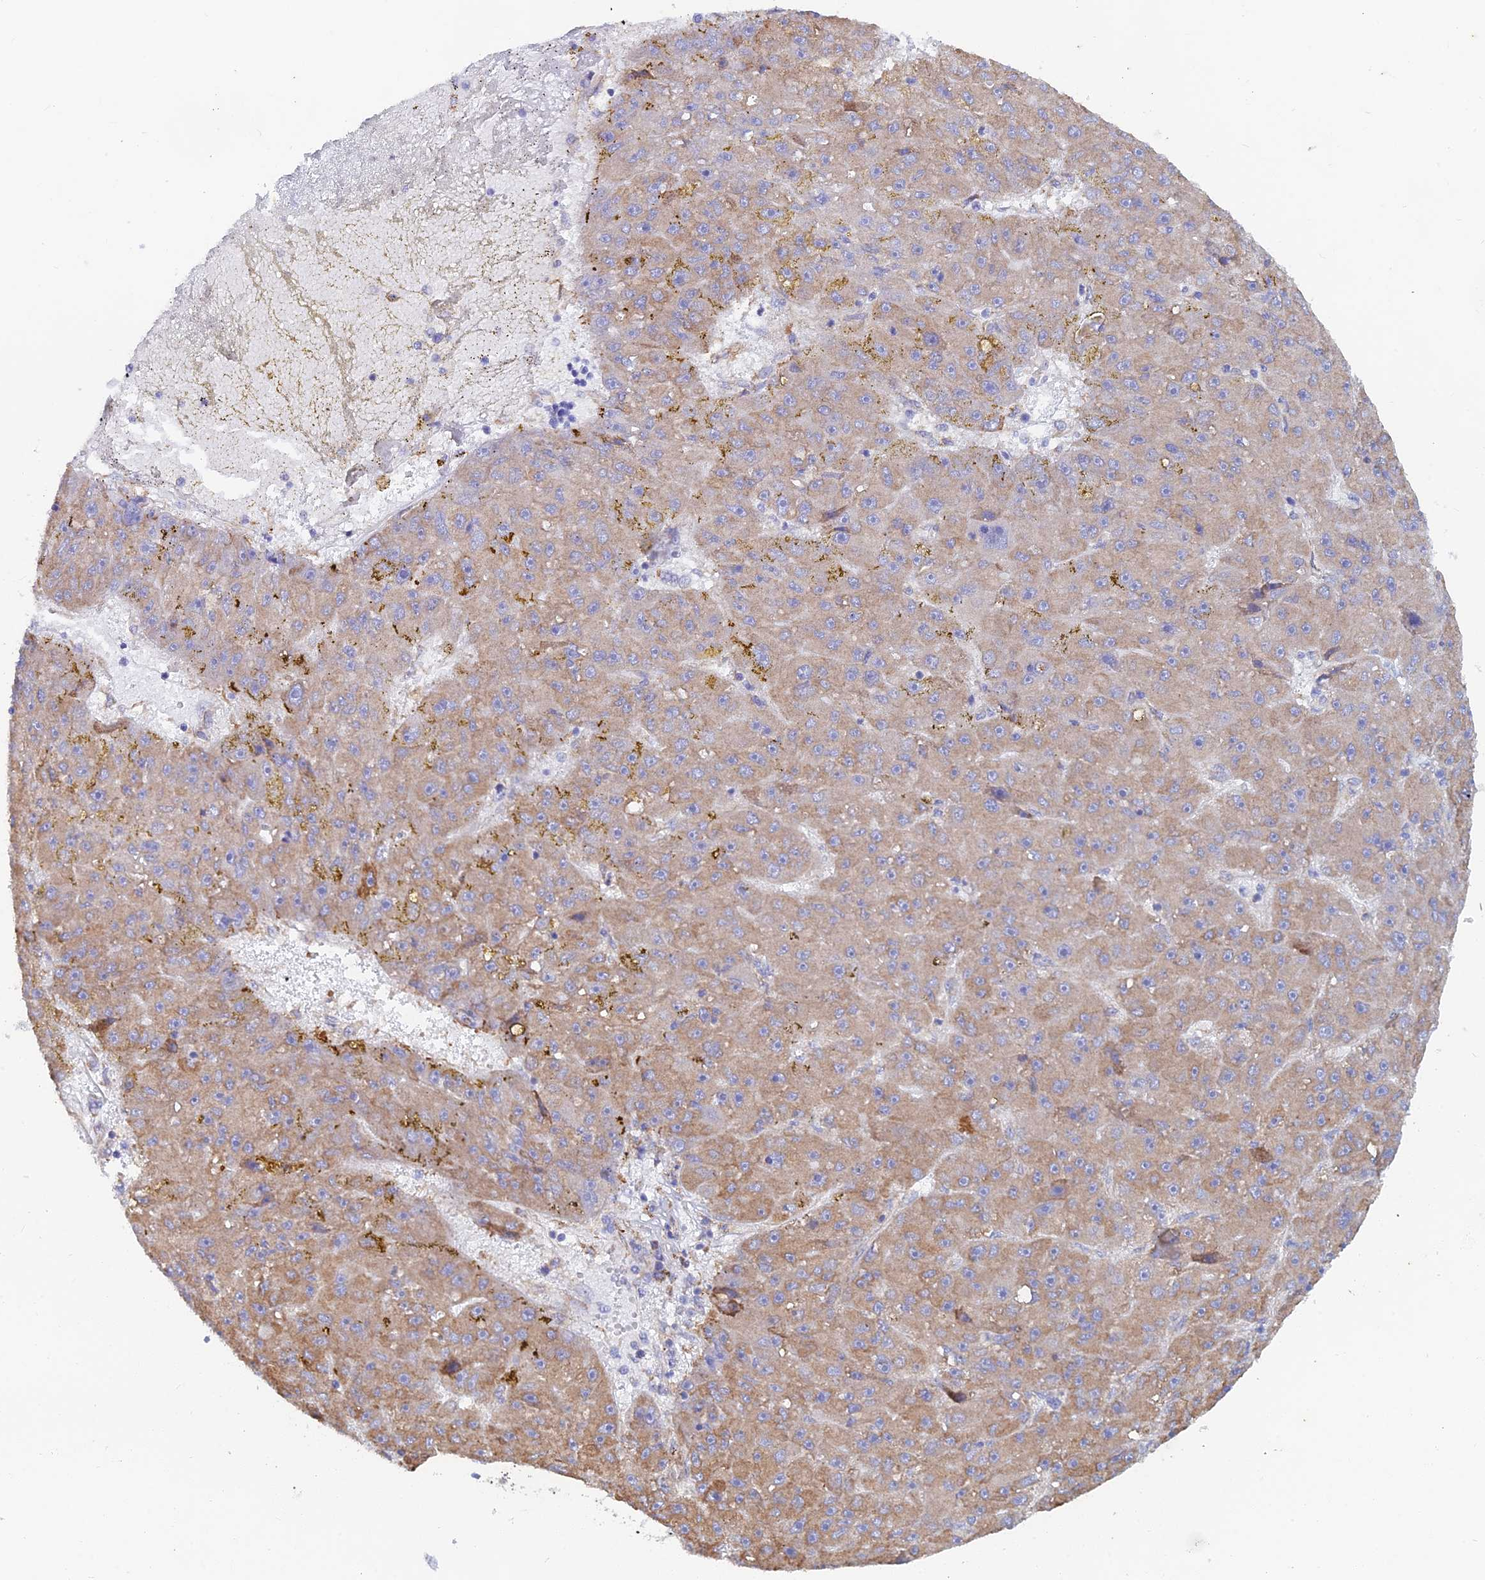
{"staining": {"intensity": "moderate", "quantity": ">75%", "location": "cytoplasmic/membranous"}, "tissue": "liver cancer", "cell_type": "Tumor cells", "image_type": "cancer", "snomed": [{"axis": "morphology", "description": "Carcinoma, Hepatocellular, NOS"}, {"axis": "topography", "description": "Liver"}], "caption": "Protein expression by immunohistochemistry (IHC) displays moderate cytoplasmic/membranous staining in about >75% of tumor cells in hepatocellular carcinoma (liver).", "gene": "WDR35", "patient": {"sex": "male", "age": 67}}